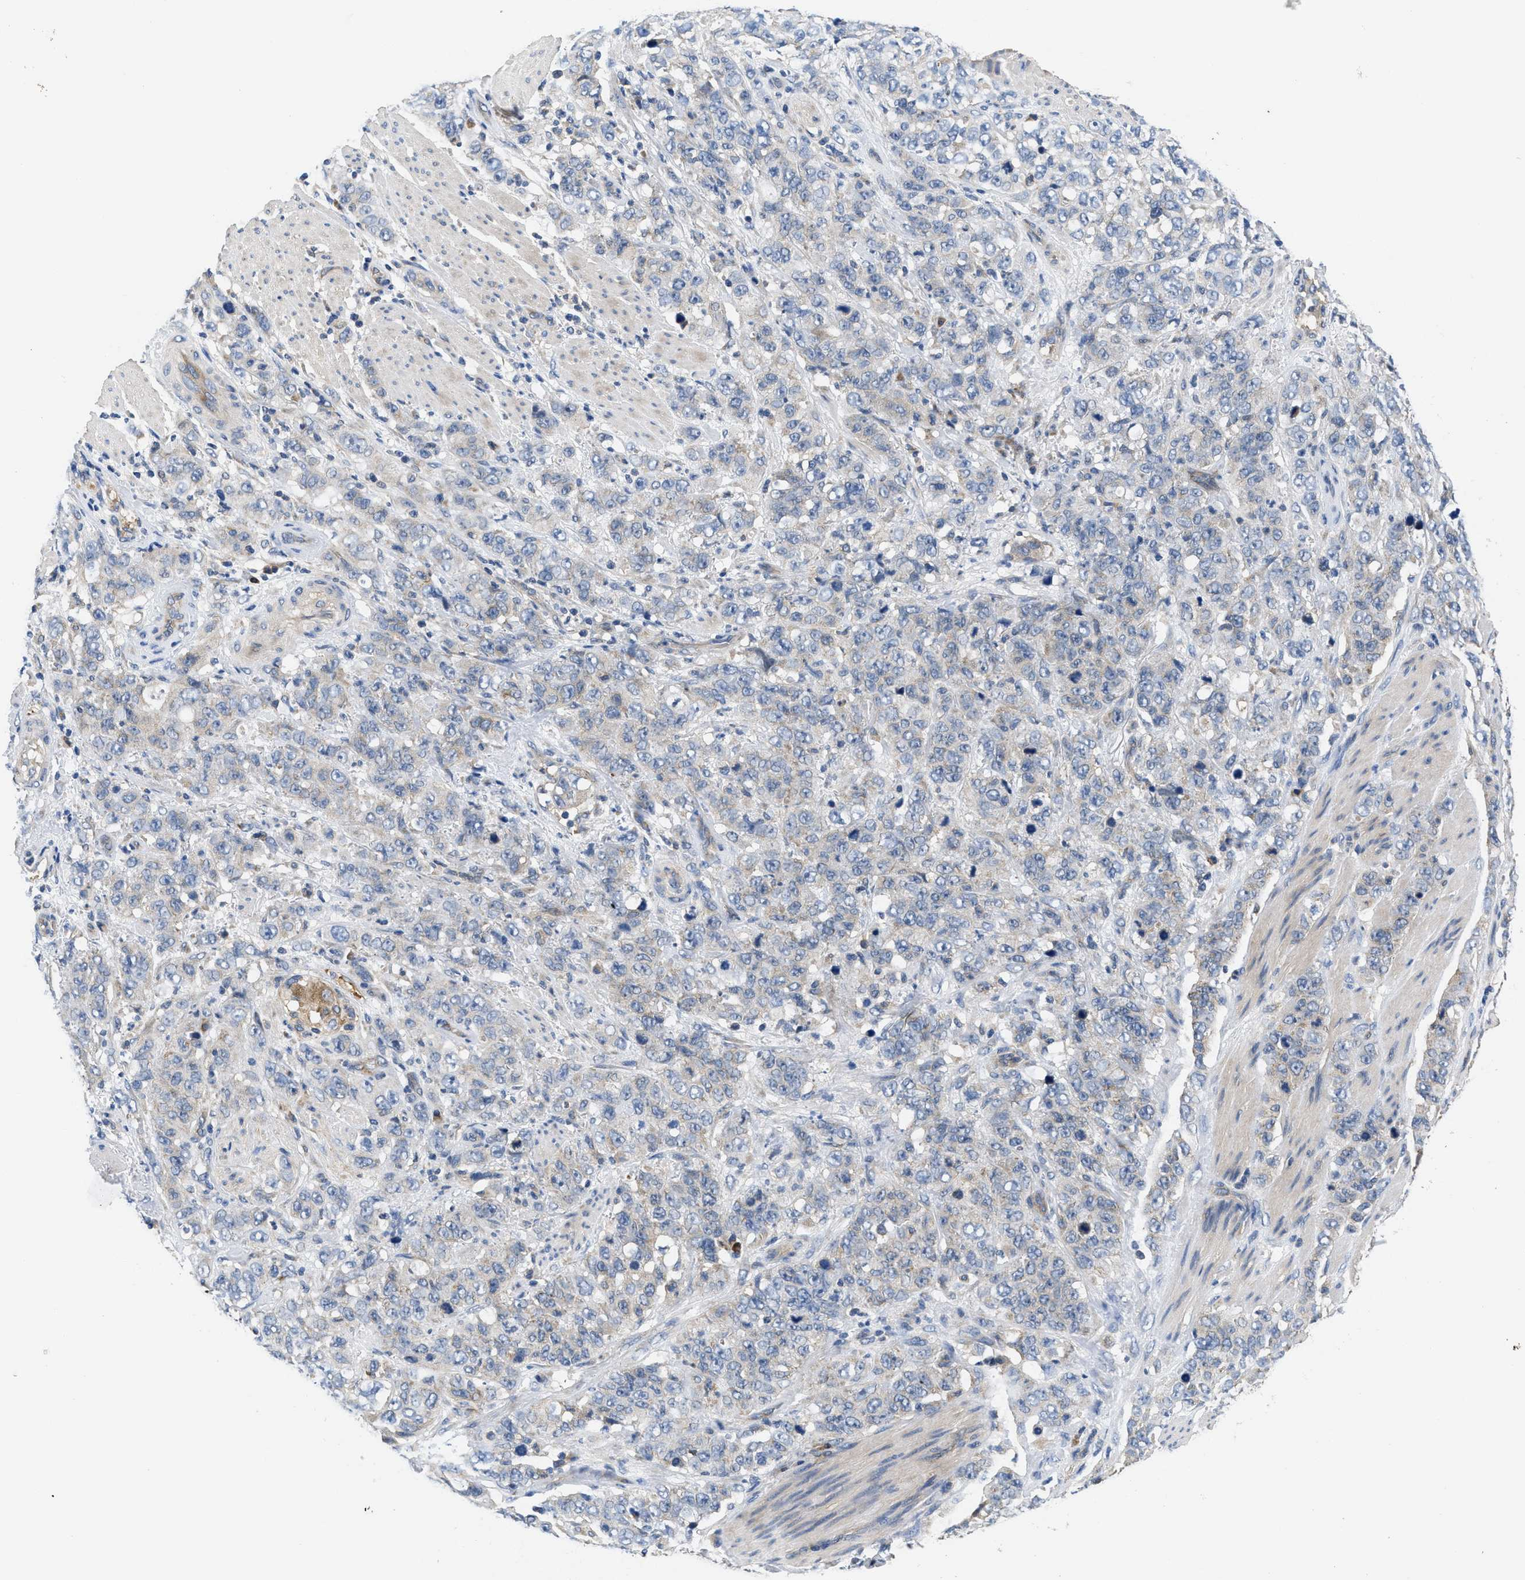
{"staining": {"intensity": "negative", "quantity": "none", "location": "none"}, "tissue": "stomach cancer", "cell_type": "Tumor cells", "image_type": "cancer", "snomed": [{"axis": "morphology", "description": "Adenocarcinoma, NOS"}, {"axis": "topography", "description": "Stomach"}], "caption": "This image is of adenocarcinoma (stomach) stained with immunohistochemistry (IHC) to label a protein in brown with the nuclei are counter-stained blue. There is no expression in tumor cells. The staining is performed using DAB (3,3'-diaminobenzidine) brown chromogen with nuclei counter-stained in using hematoxylin.", "gene": "GALK1", "patient": {"sex": "male", "age": 48}}